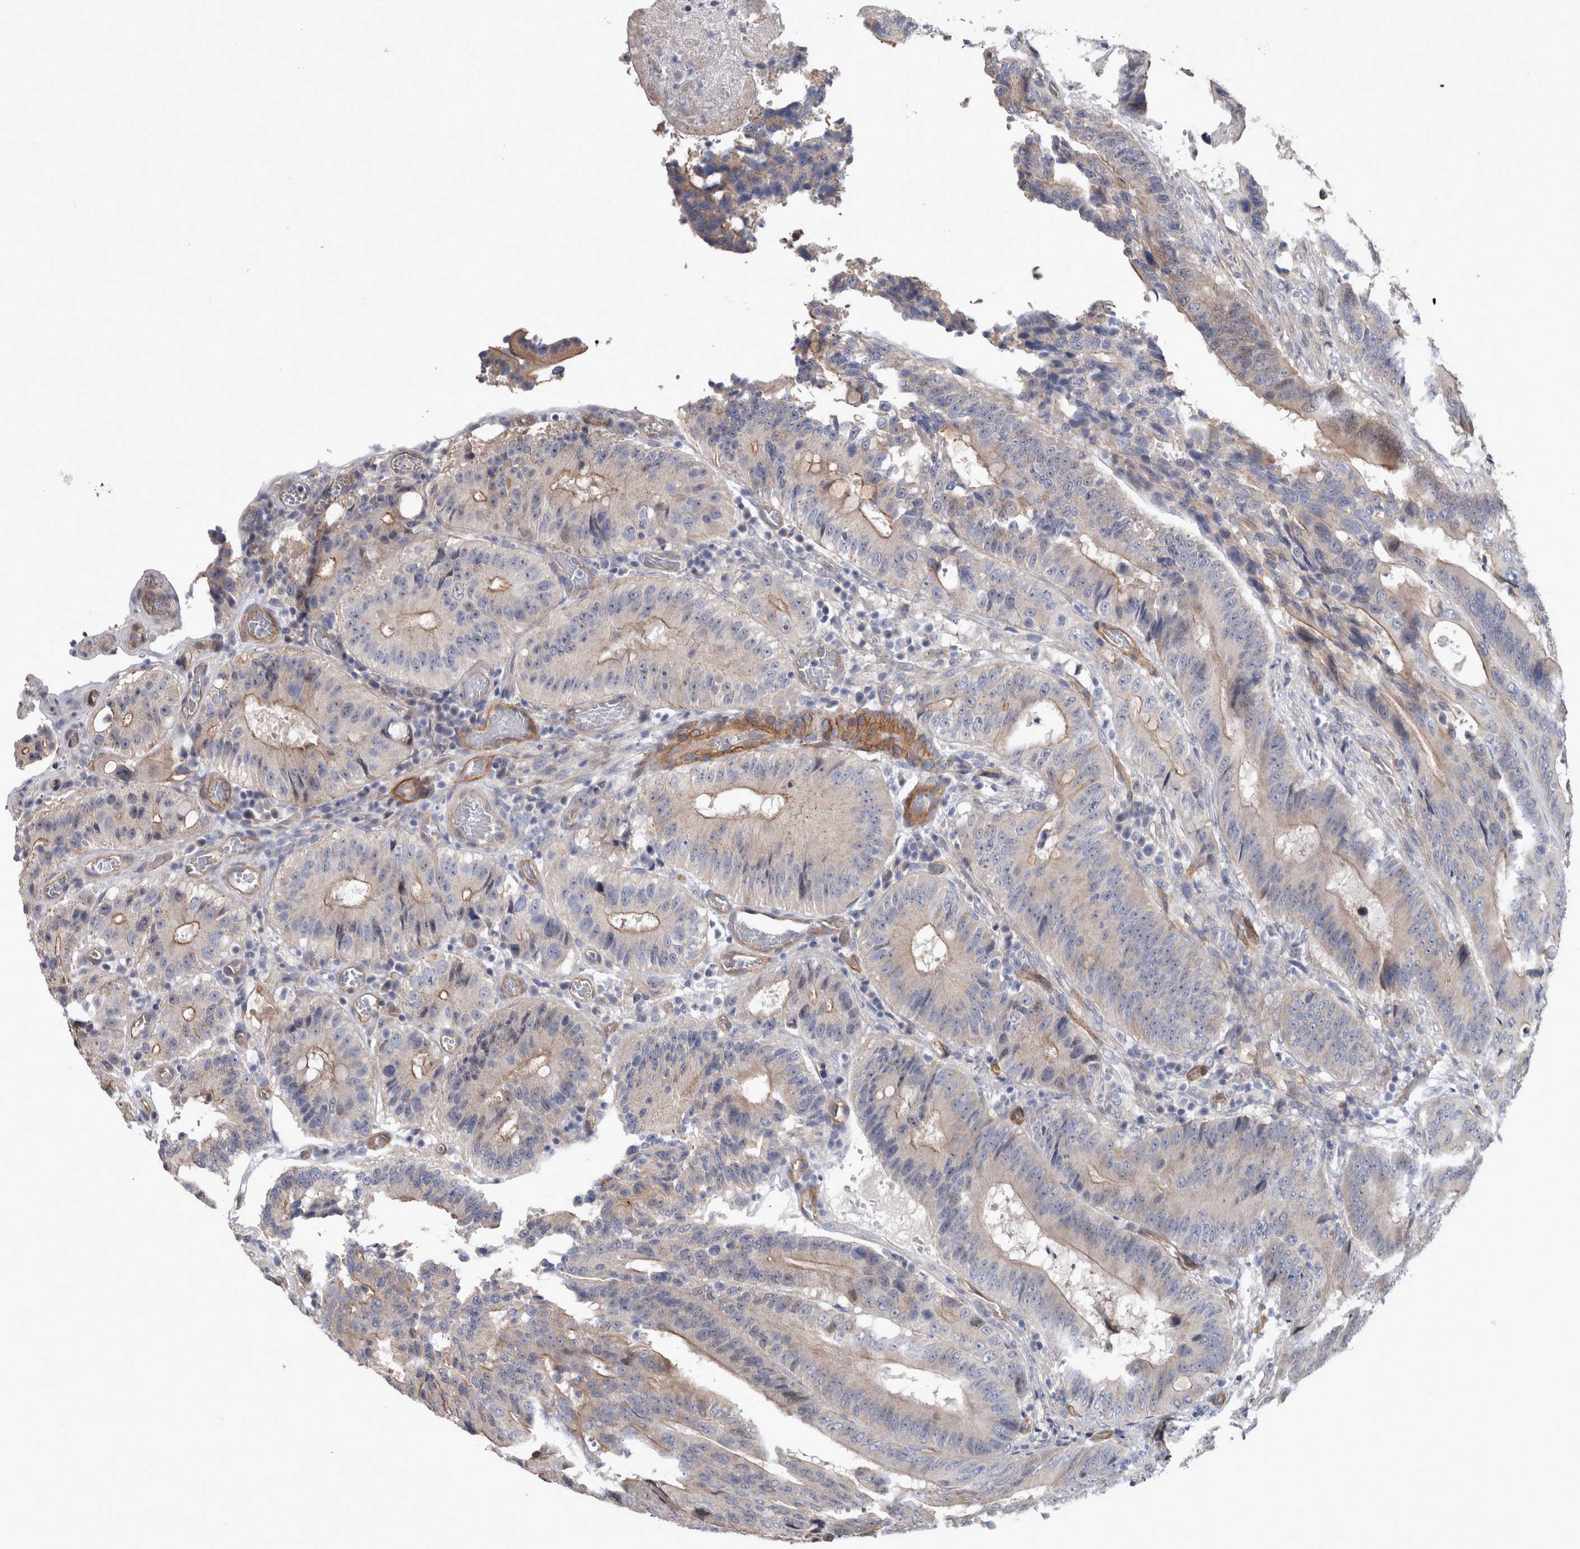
{"staining": {"intensity": "weak", "quantity": "<25%", "location": "cytoplasmic/membranous"}, "tissue": "colorectal cancer", "cell_type": "Tumor cells", "image_type": "cancer", "snomed": [{"axis": "morphology", "description": "Adenocarcinoma, NOS"}, {"axis": "topography", "description": "Colon"}], "caption": "Human adenocarcinoma (colorectal) stained for a protein using immunohistochemistry (IHC) reveals no positivity in tumor cells.", "gene": "BCAM", "patient": {"sex": "male", "age": 83}}